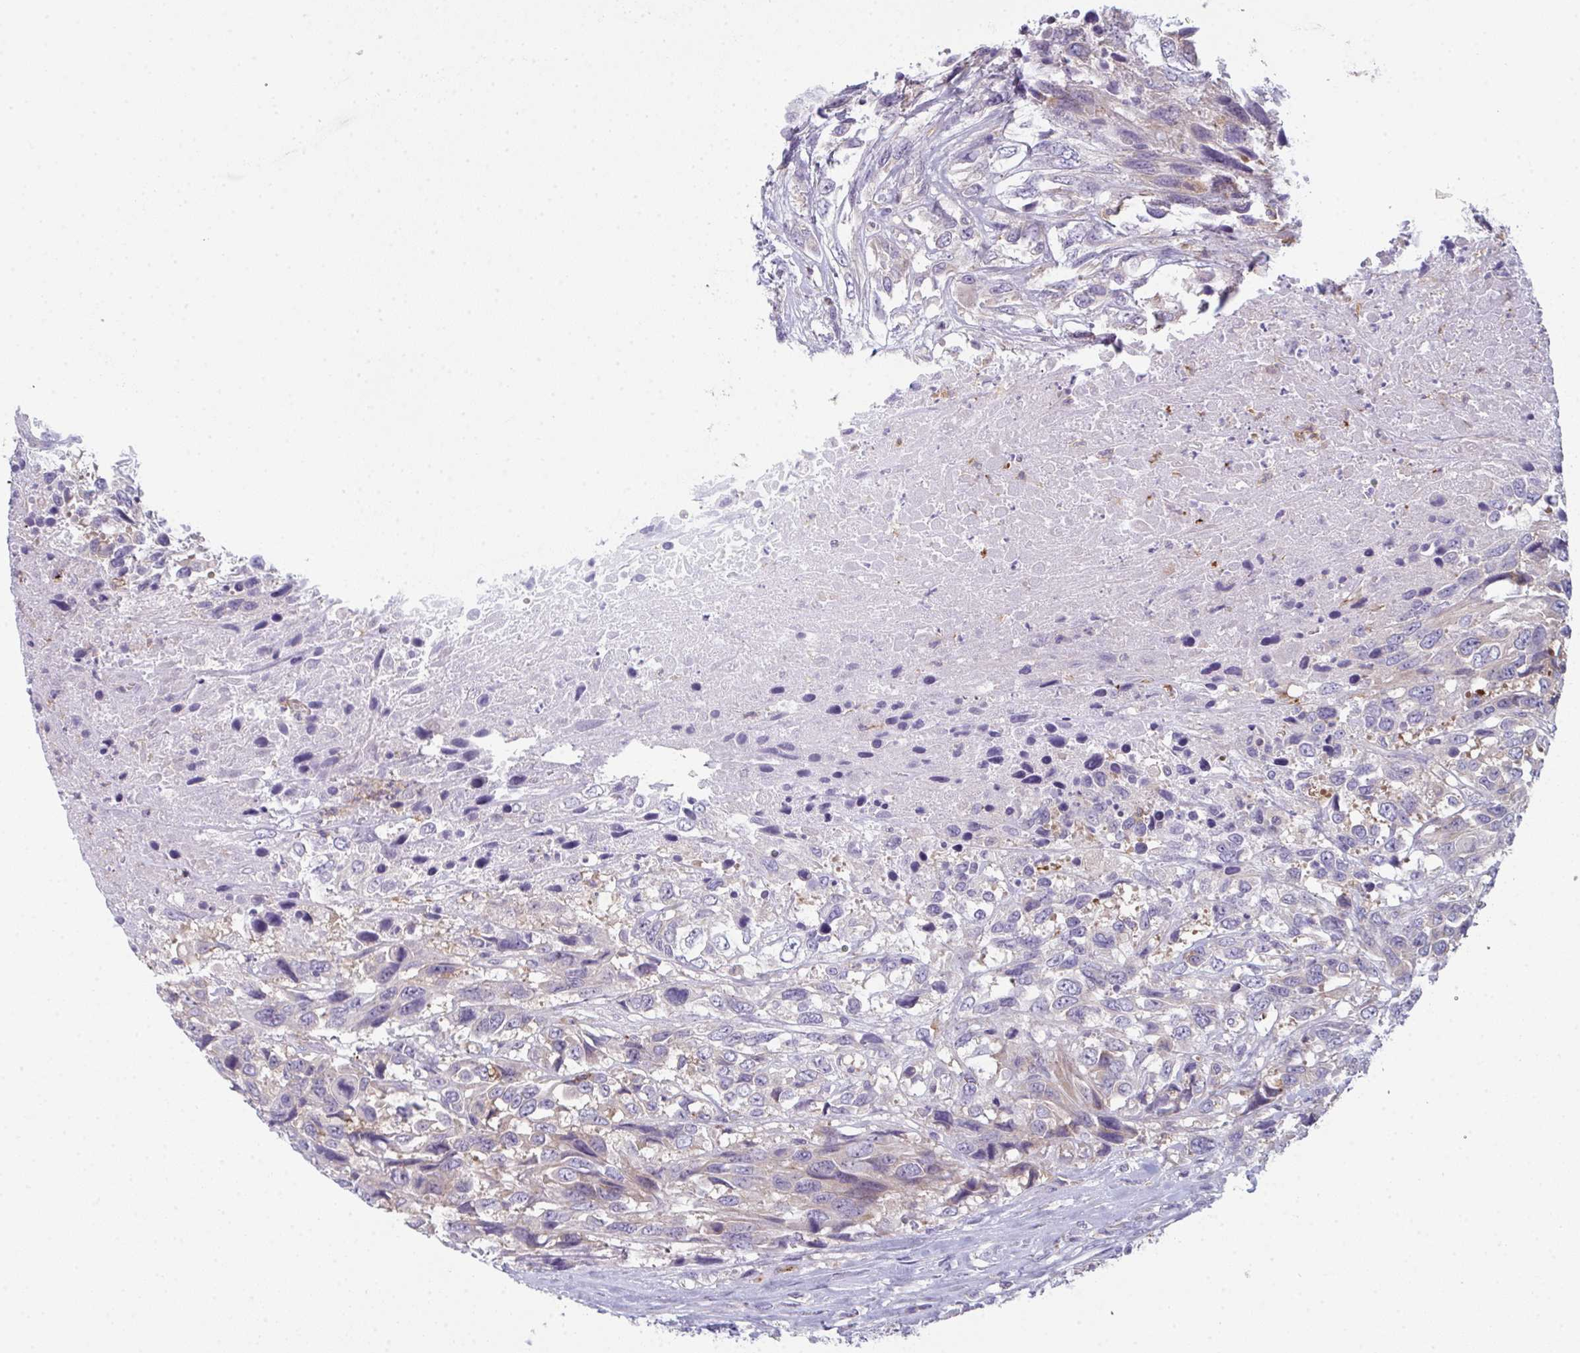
{"staining": {"intensity": "negative", "quantity": "none", "location": "none"}, "tissue": "urothelial cancer", "cell_type": "Tumor cells", "image_type": "cancer", "snomed": [{"axis": "morphology", "description": "Urothelial carcinoma, High grade"}, {"axis": "topography", "description": "Urinary bladder"}], "caption": "DAB (3,3'-diaminobenzidine) immunohistochemical staining of urothelial carcinoma (high-grade) demonstrates no significant expression in tumor cells. (Brightfield microscopy of DAB immunohistochemistry at high magnification).", "gene": "CD80", "patient": {"sex": "female", "age": 70}}